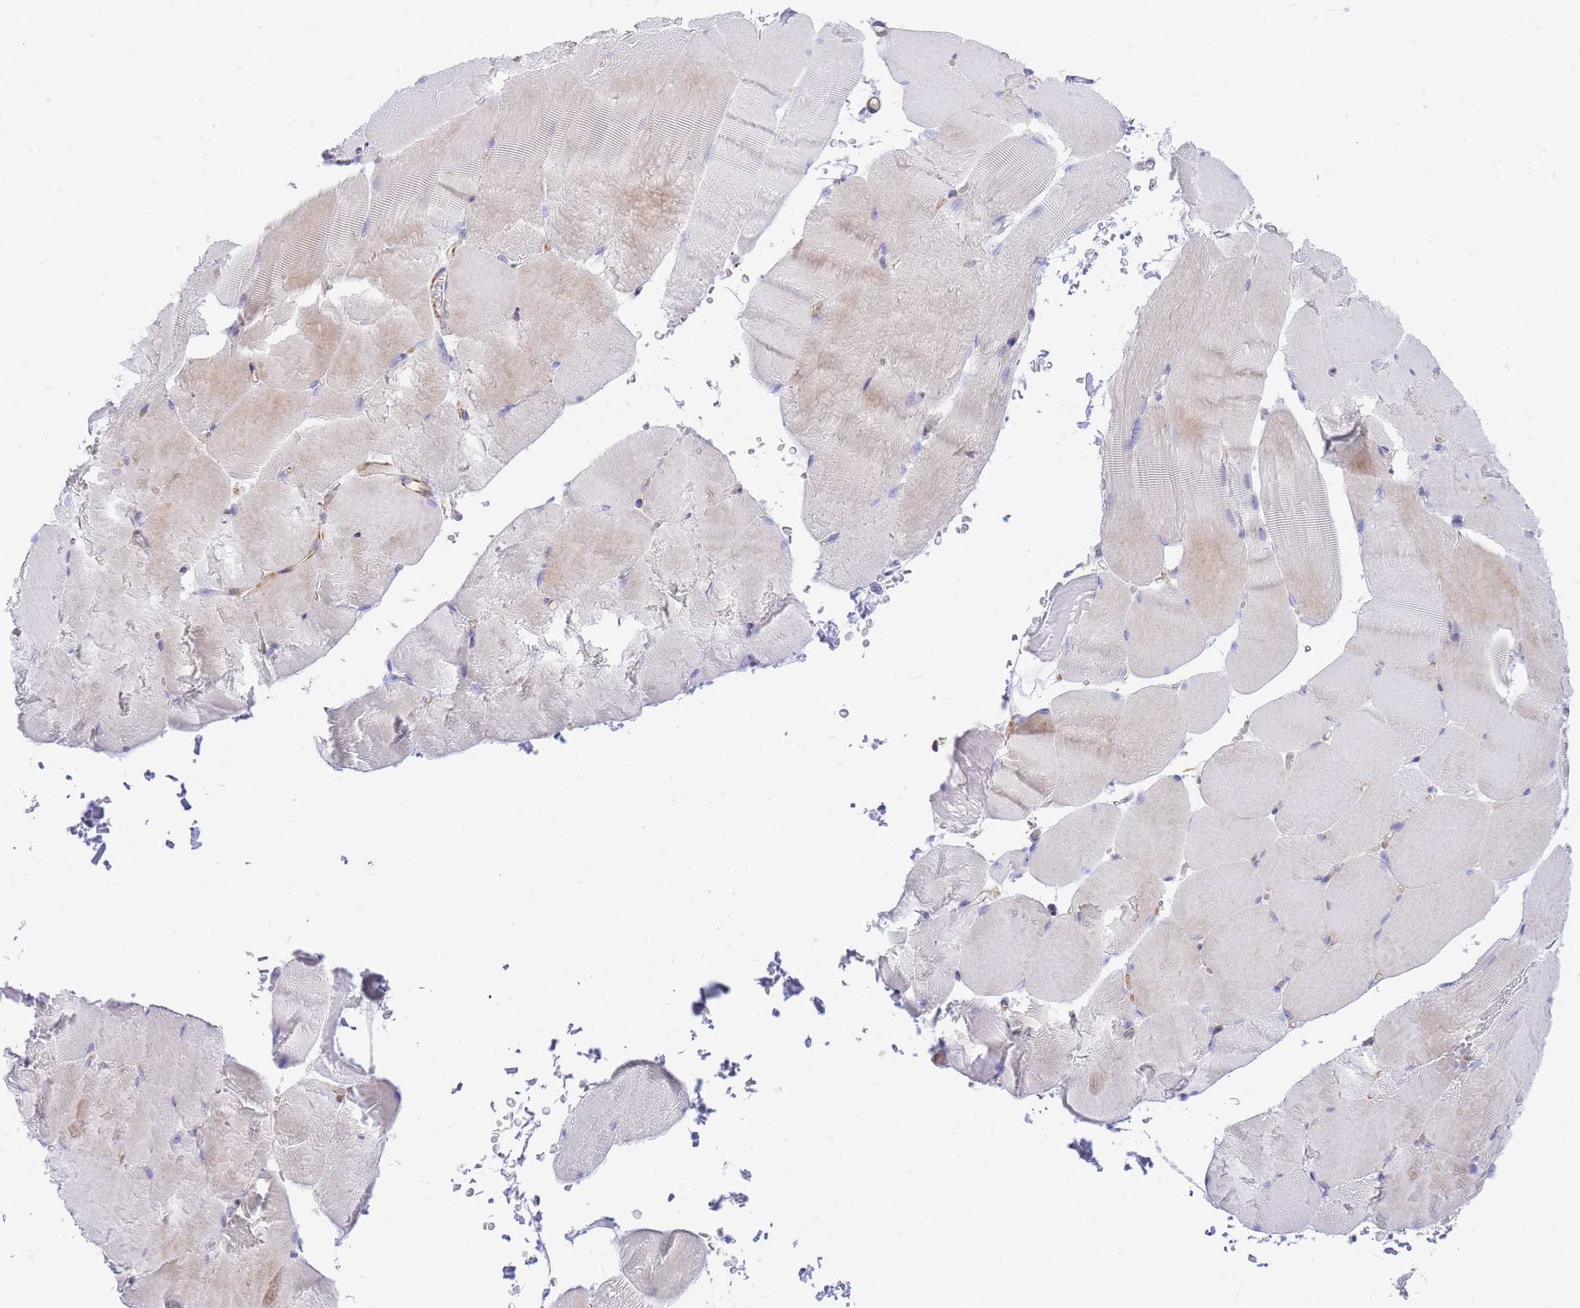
{"staining": {"intensity": "weak", "quantity": "<25%", "location": "cytoplasmic/membranous"}, "tissue": "skeletal muscle", "cell_type": "Myocytes", "image_type": "normal", "snomed": [{"axis": "morphology", "description": "Normal tissue, NOS"}, {"axis": "topography", "description": "Skeletal muscle"}, {"axis": "topography", "description": "Parathyroid gland"}], "caption": "Myocytes show no significant expression in benign skeletal muscle.", "gene": "FBN3", "patient": {"sex": "female", "age": 37}}